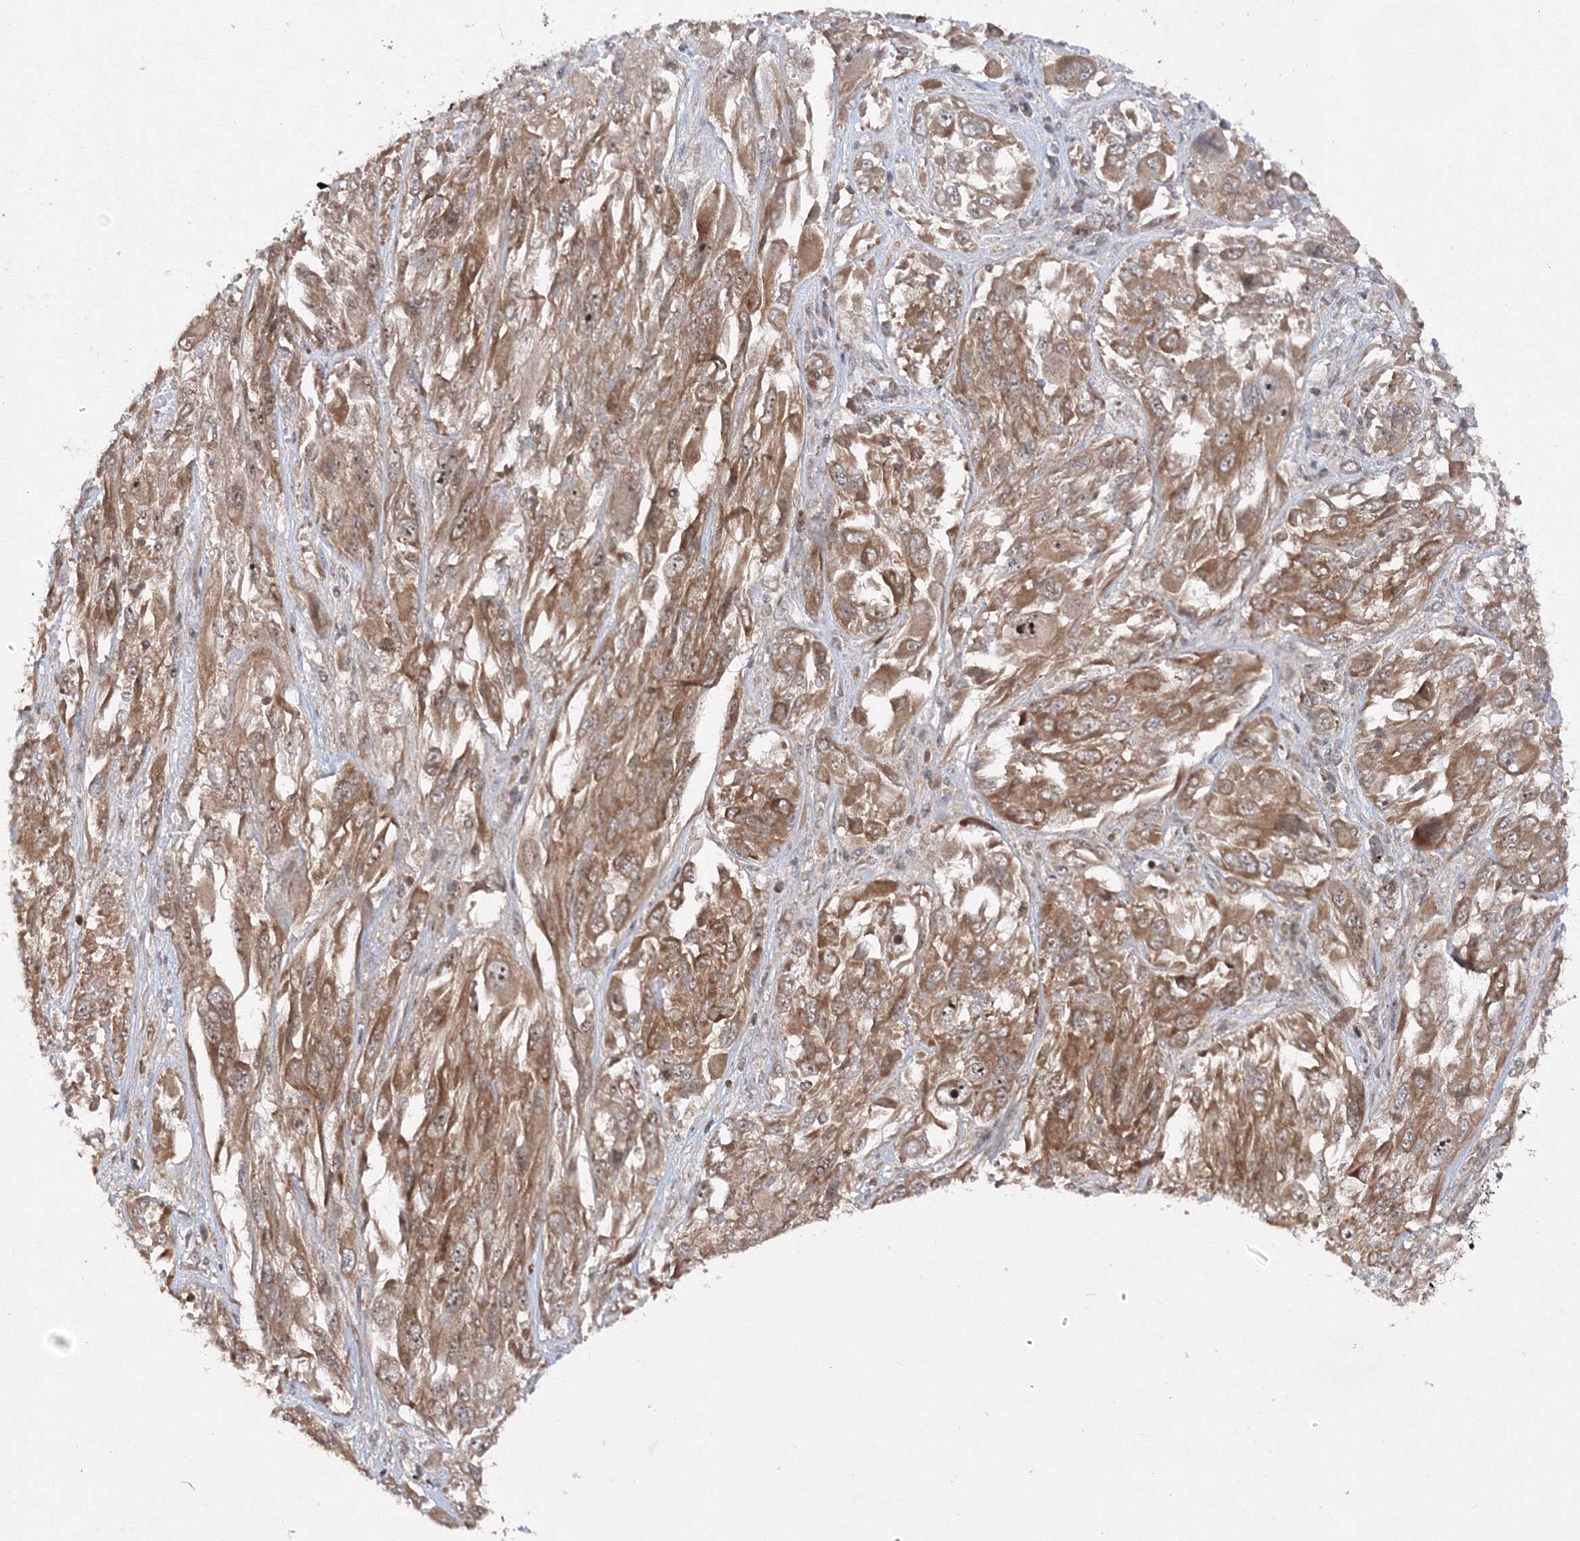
{"staining": {"intensity": "moderate", "quantity": ">75%", "location": "cytoplasmic/membranous,nuclear"}, "tissue": "melanoma", "cell_type": "Tumor cells", "image_type": "cancer", "snomed": [{"axis": "morphology", "description": "Malignant melanoma, NOS"}, {"axis": "topography", "description": "Skin"}], "caption": "There is medium levels of moderate cytoplasmic/membranous and nuclear expression in tumor cells of malignant melanoma, as demonstrated by immunohistochemical staining (brown color).", "gene": "MKRN2", "patient": {"sex": "female", "age": 91}}